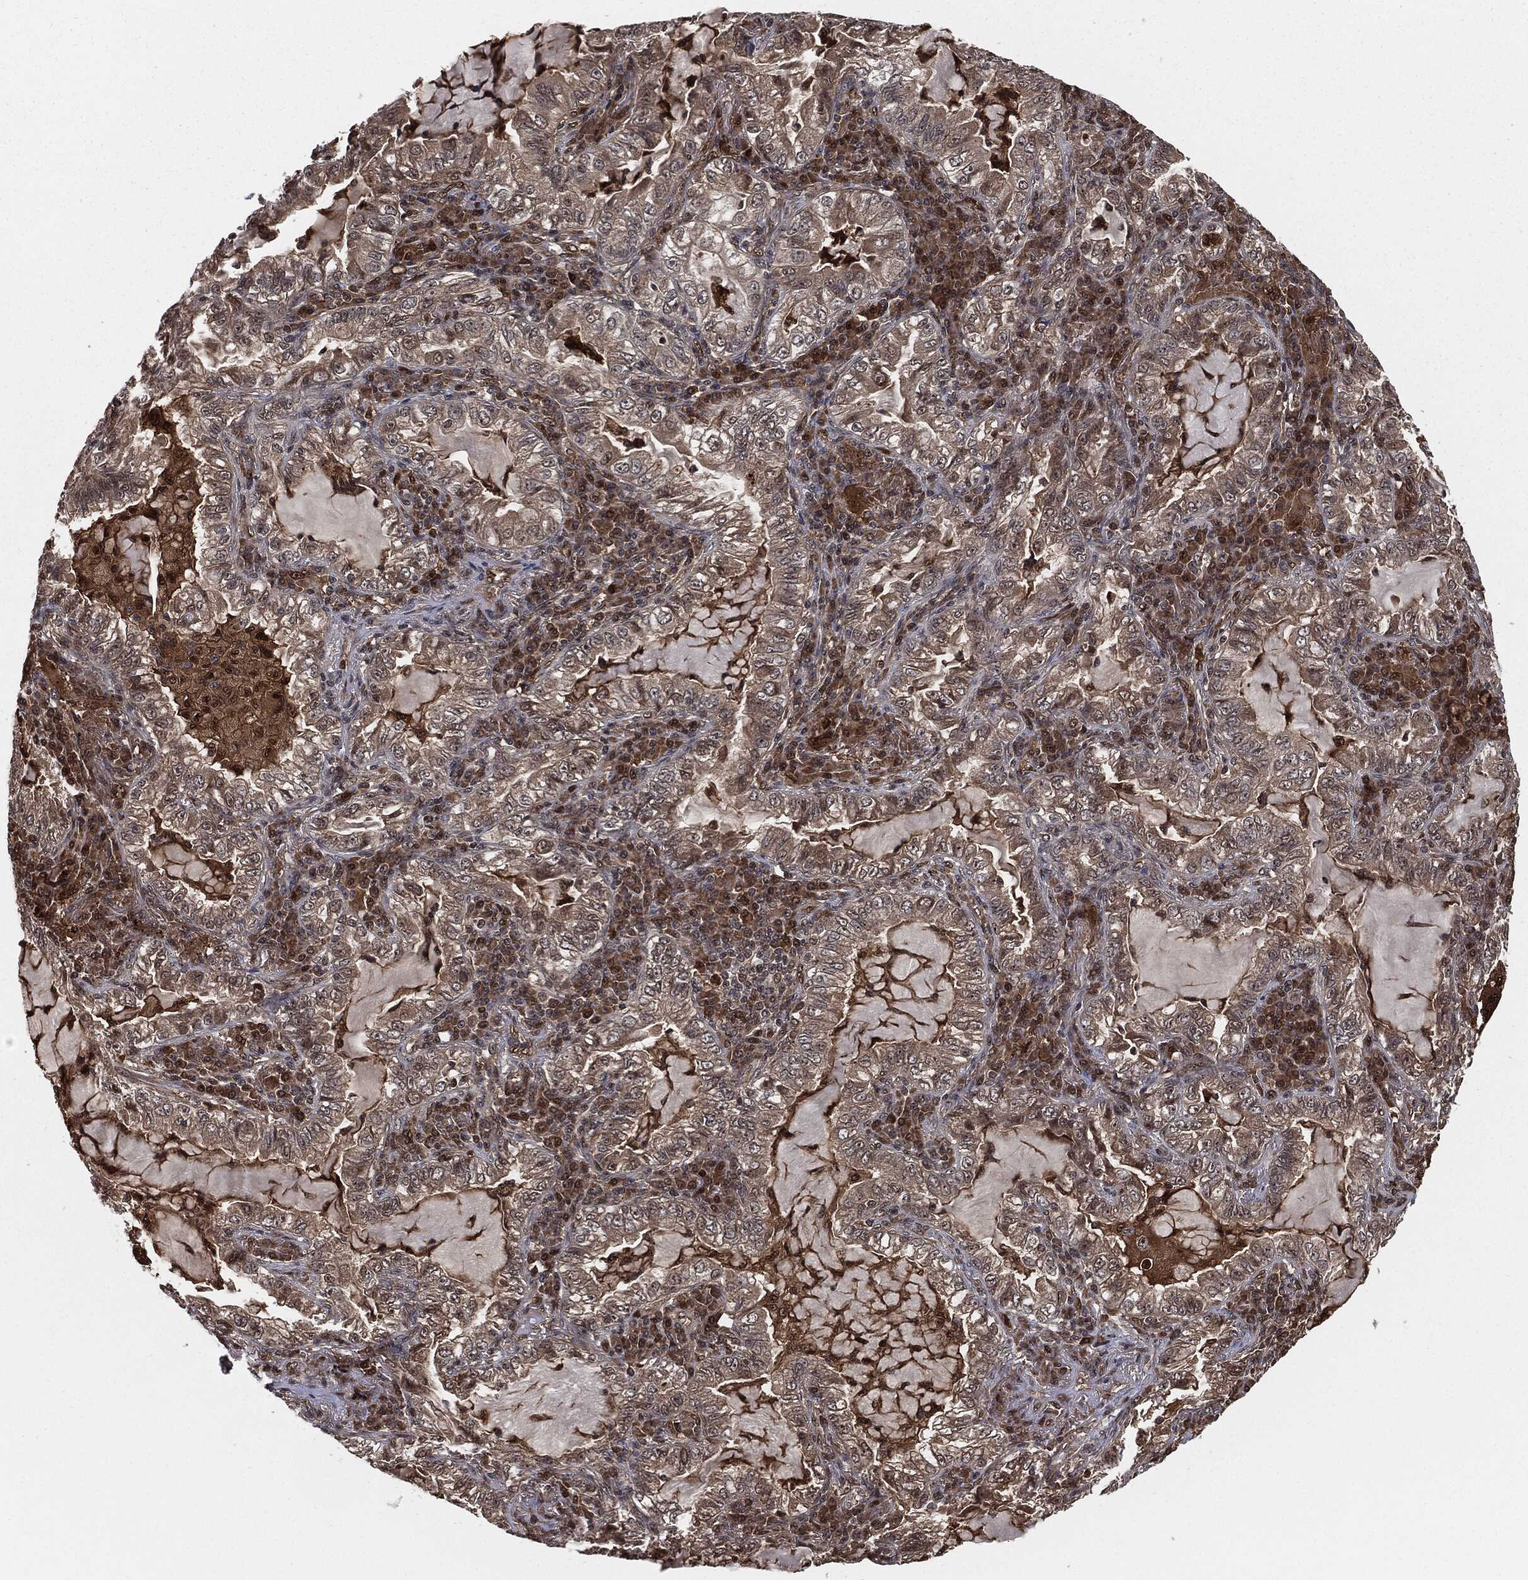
{"staining": {"intensity": "negative", "quantity": "none", "location": "none"}, "tissue": "lung cancer", "cell_type": "Tumor cells", "image_type": "cancer", "snomed": [{"axis": "morphology", "description": "Adenocarcinoma, NOS"}, {"axis": "topography", "description": "Lung"}], "caption": "Micrograph shows no significant protein expression in tumor cells of adenocarcinoma (lung).", "gene": "CAPRIN2", "patient": {"sex": "female", "age": 73}}